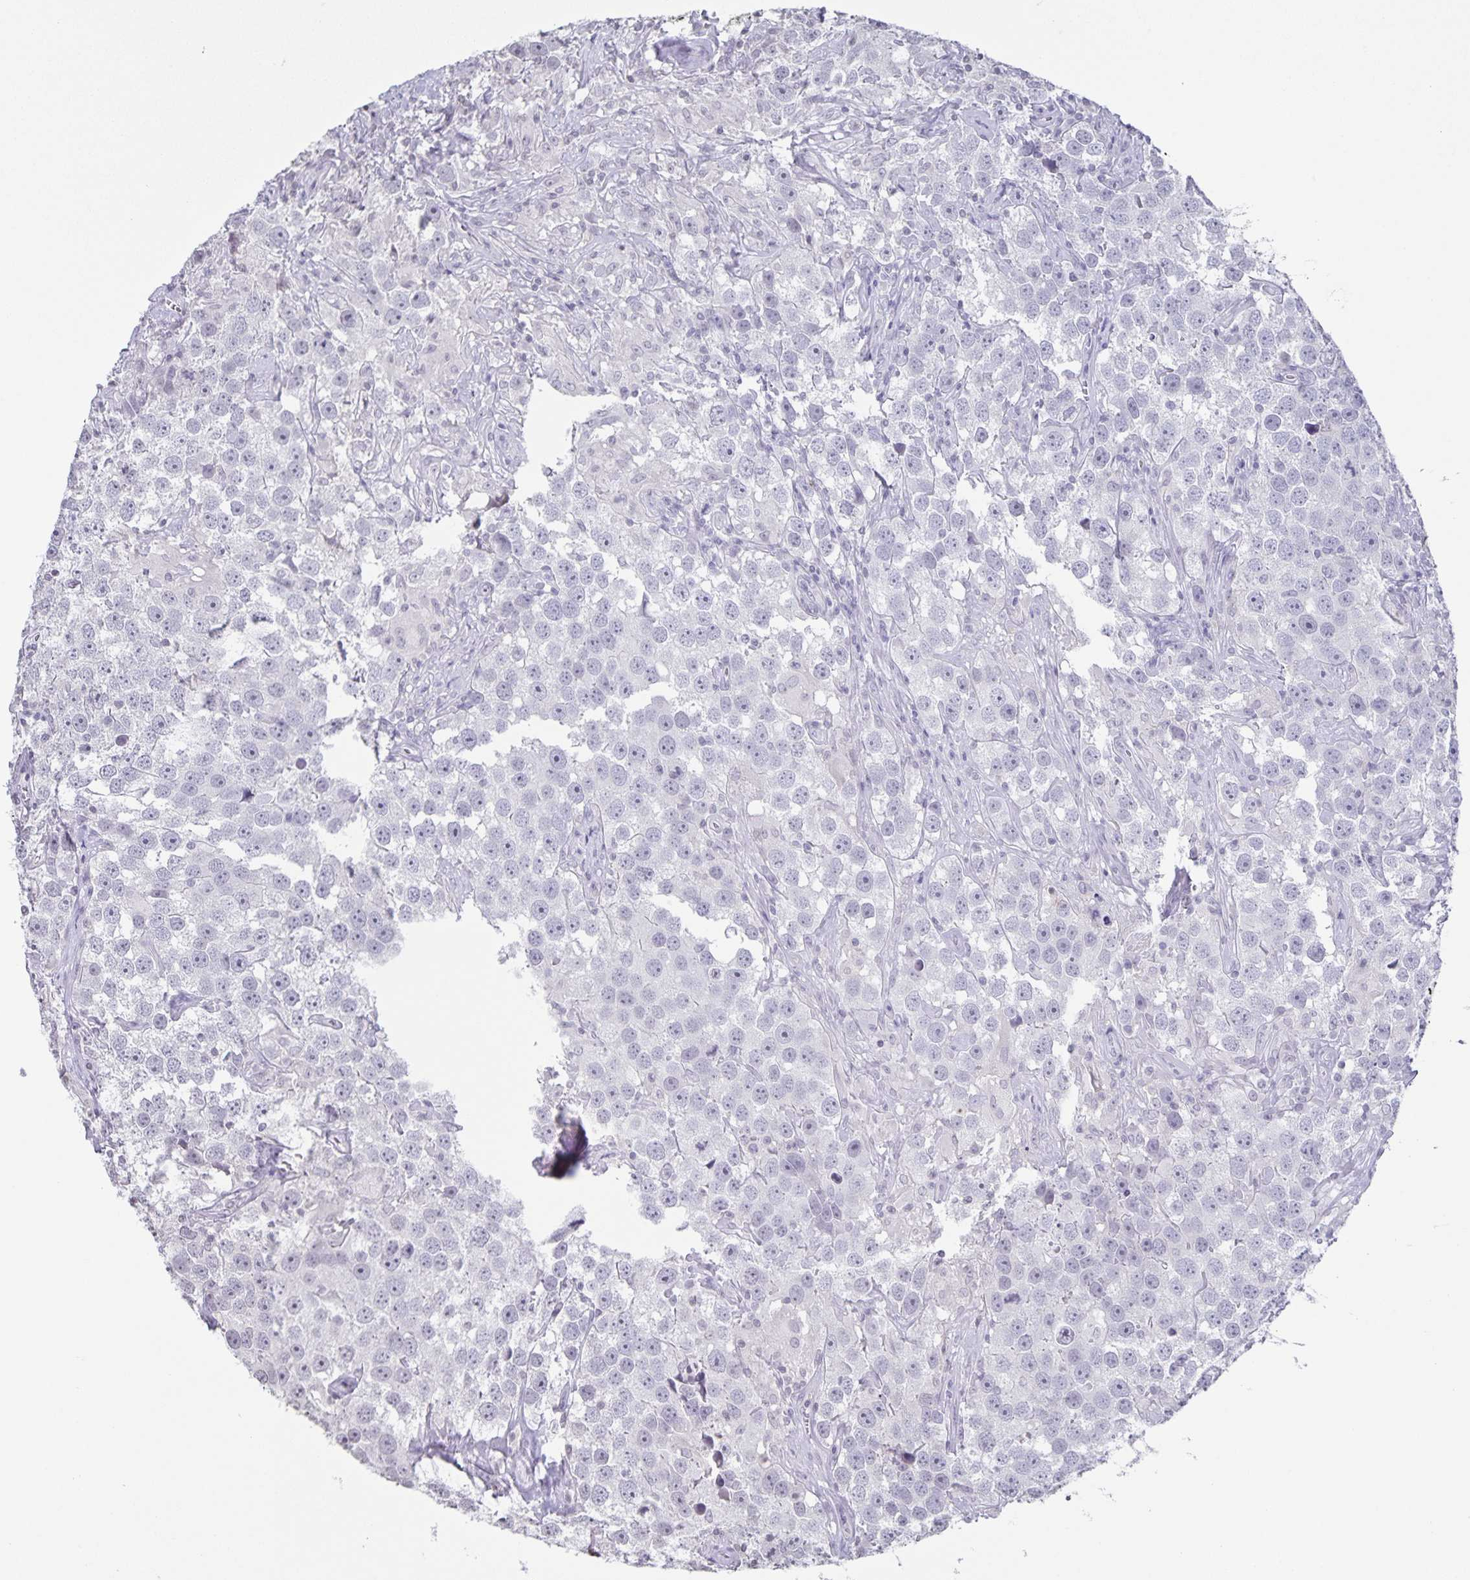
{"staining": {"intensity": "negative", "quantity": "none", "location": "none"}, "tissue": "testis cancer", "cell_type": "Tumor cells", "image_type": "cancer", "snomed": [{"axis": "morphology", "description": "Seminoma, NOS"}, {"axis": "topography", "description": "Testis"}], "caption": "Immunohistochemical staining of human testis seminoma shows no significant expression in tumor cells.", "gene": "AQP4", "patient": {"sex": "male", "age": 49}}